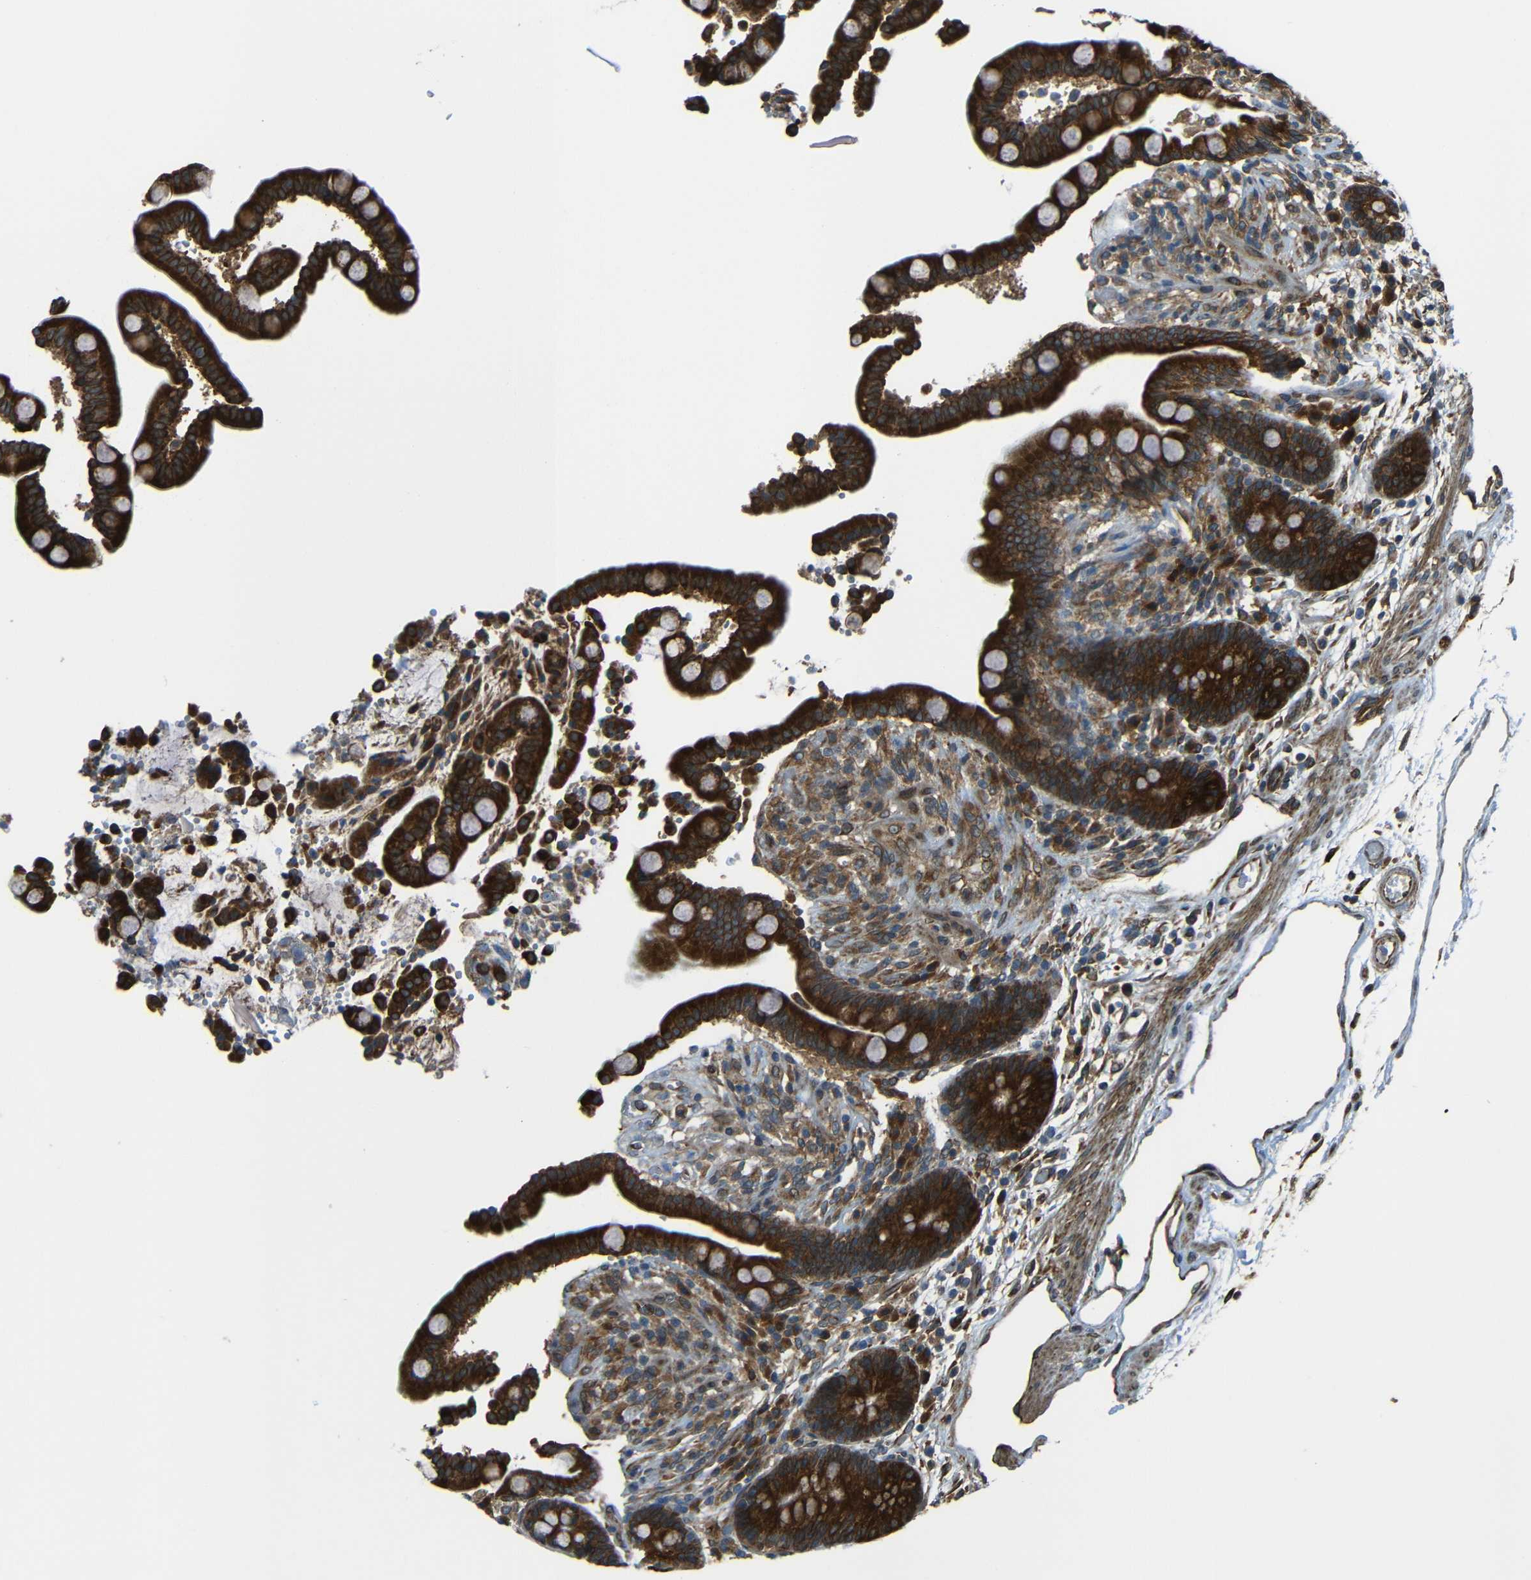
{"staining": {"intensity": "moderate", "quantity": ">75%", "location": "cytoplasmic/membranous"}, "tissue": "colon", "cell_type": "Endothelial cells", "image_type": "normal", "snomed": [{"axis": "morphology", "description": "Normal tissue, NOS"}, {"axis": "topography", "description": "Colon"}], "caption": "Human colon stained for a protein (brown) demonstrates moderate cytoplasmic/membranous positive positivity in approximately >75% of endothelial cells.", "gene": "VAPB", "patient": {"sex": "male", "age": 73}}